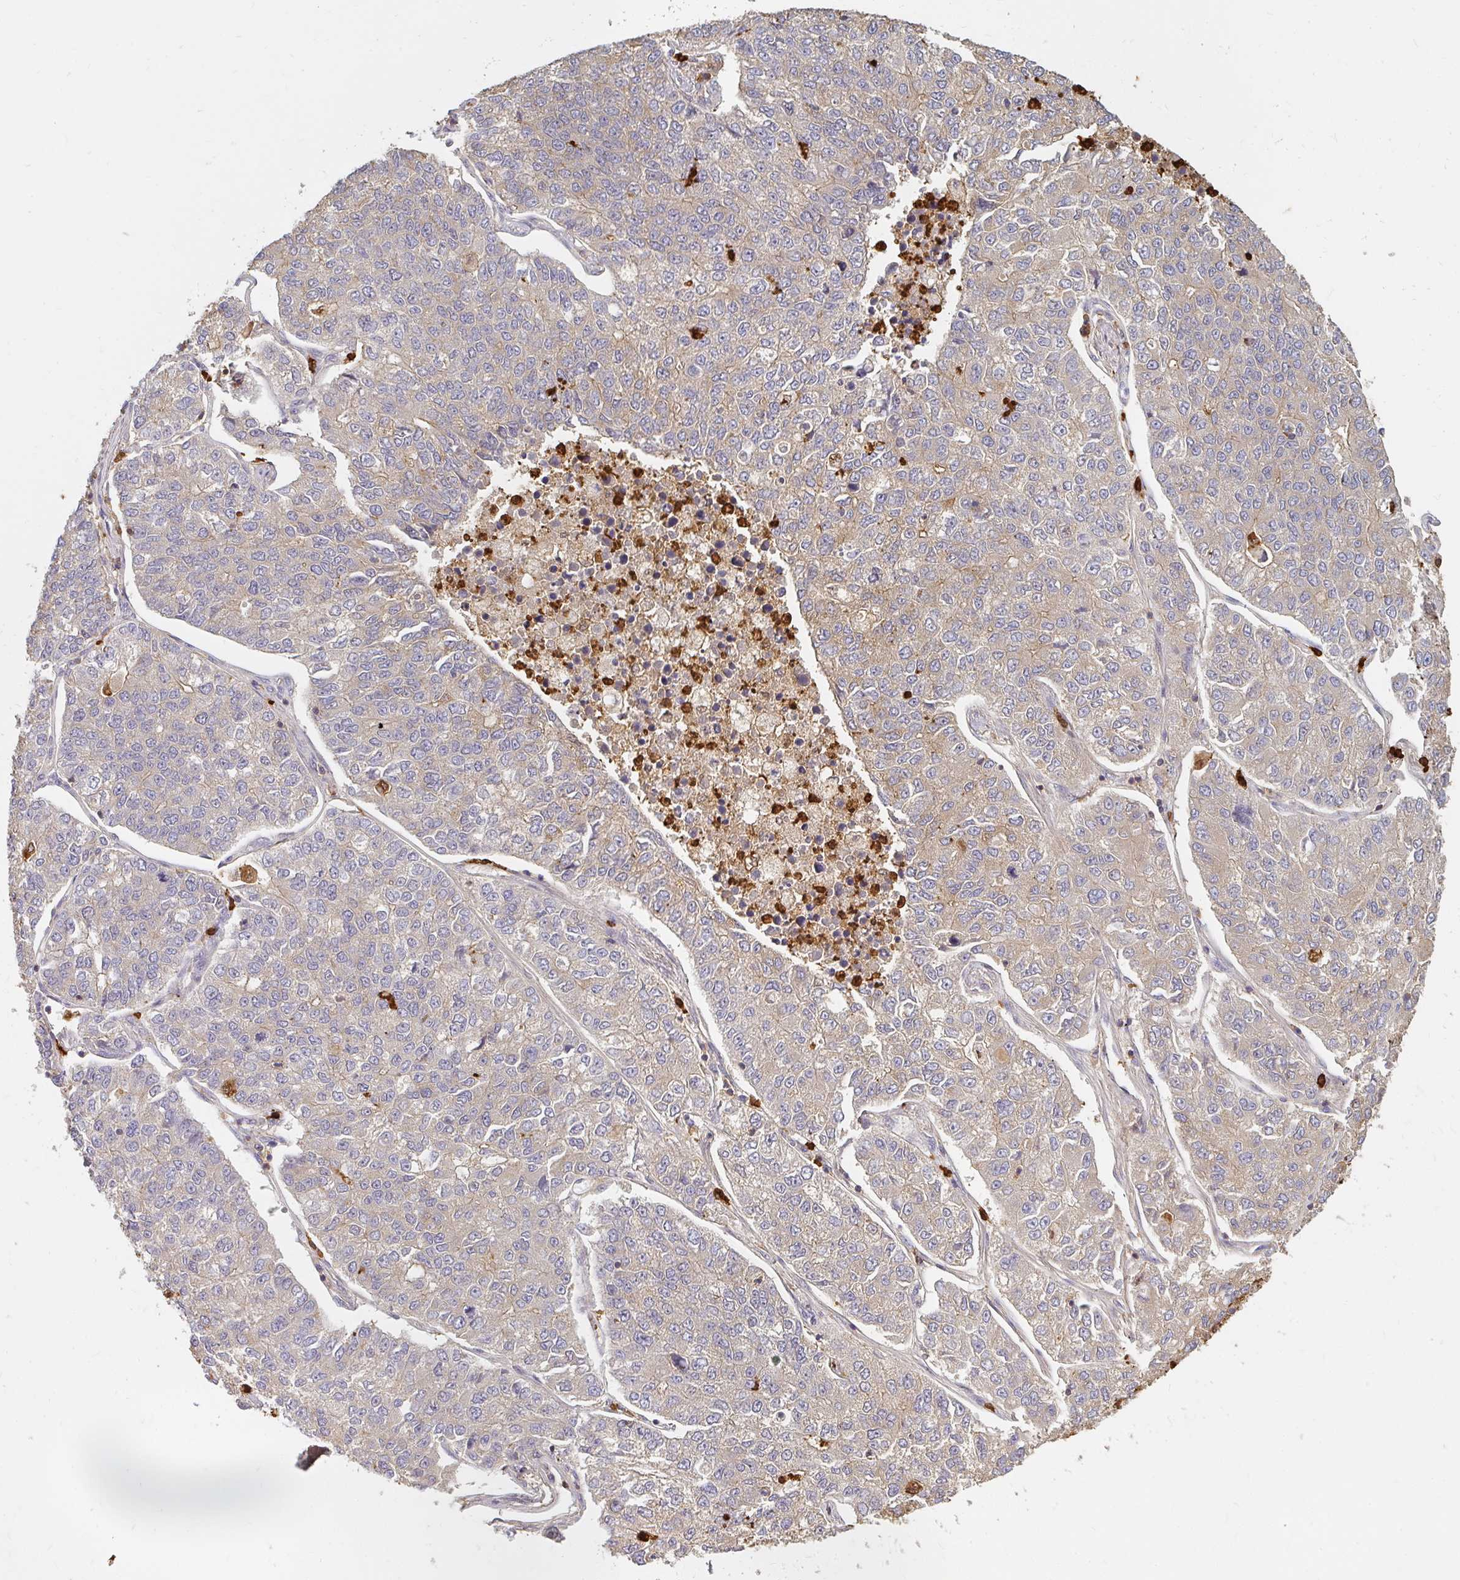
{"staining": {"intensity": "weak", "quantity": "25%-75%", "location": "cytoplasmic/membranous"}, "tissue": "lung cancer", "cell_type": "Tumor cells", "image_type": "cancer", "snomed": [{"axis": "morphology", "description": "Adenocarcinoma, NOS"}, {"axis": "topography", "description": "Lung"}], "caption": "The immunohistochemical stain labels weak cytoplasmic/membranous staining in tumor cells of adenocarcinoma (lung) tissue.", "gene": "CNTRL", "patient": {"sex": "male", "age": 49}}